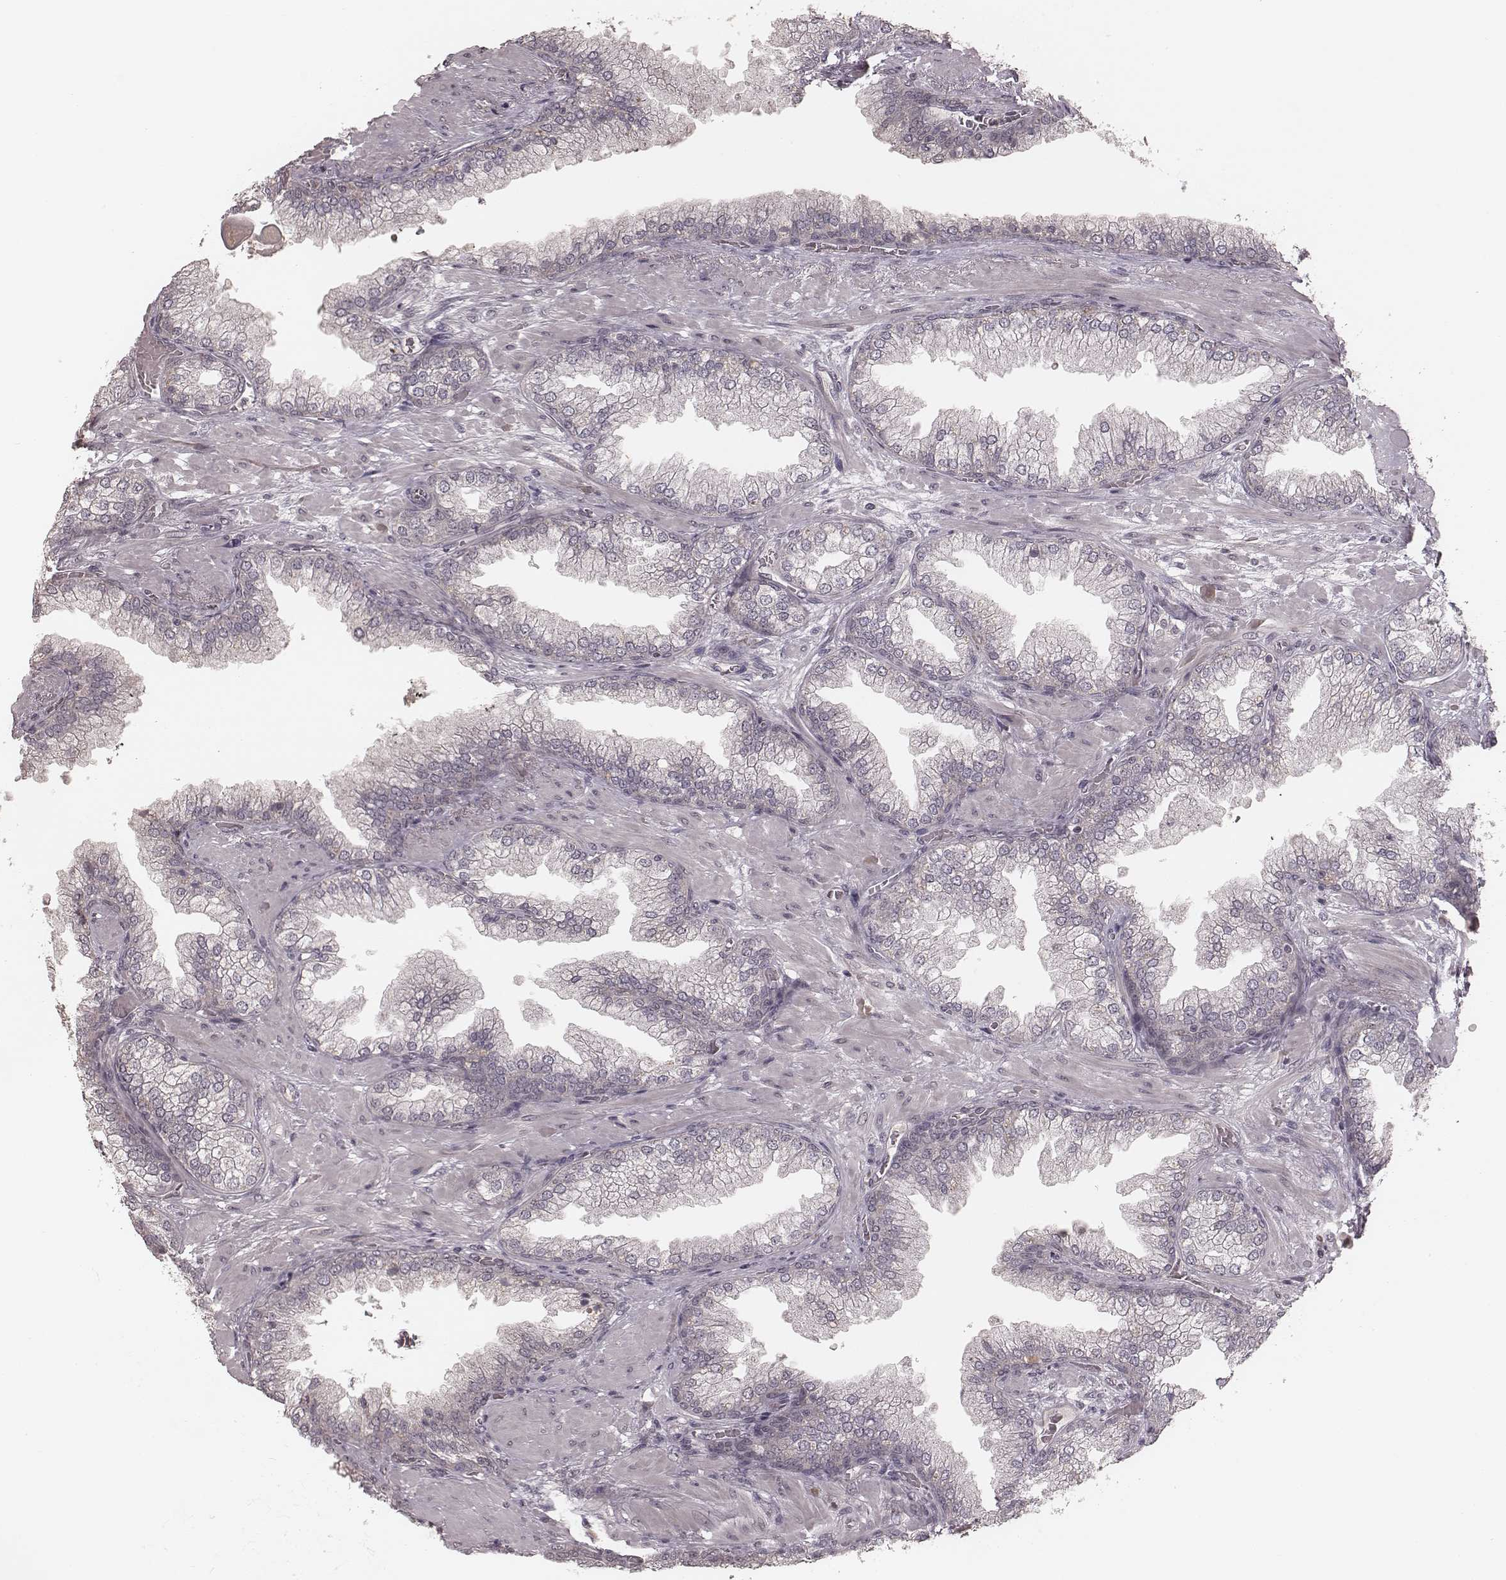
{"staining": {"intensity": "negative", "quantity": "none", "location": "none"}, "tissue": "prostate cancer", "cell_type": "Tumor cells", "image_type": "cancer", "snomed": [{"axis": "morphology", "description": "Adenocarcinoma, Low grade"}, {"axis": "topography", "description": "Prostate"}], "caption": "This is an IHC histopathology image of human prostate cancer. There is no expression in tumor cells.", "gene": "IL5", "patient": {"sex": "male", "age": 57}}